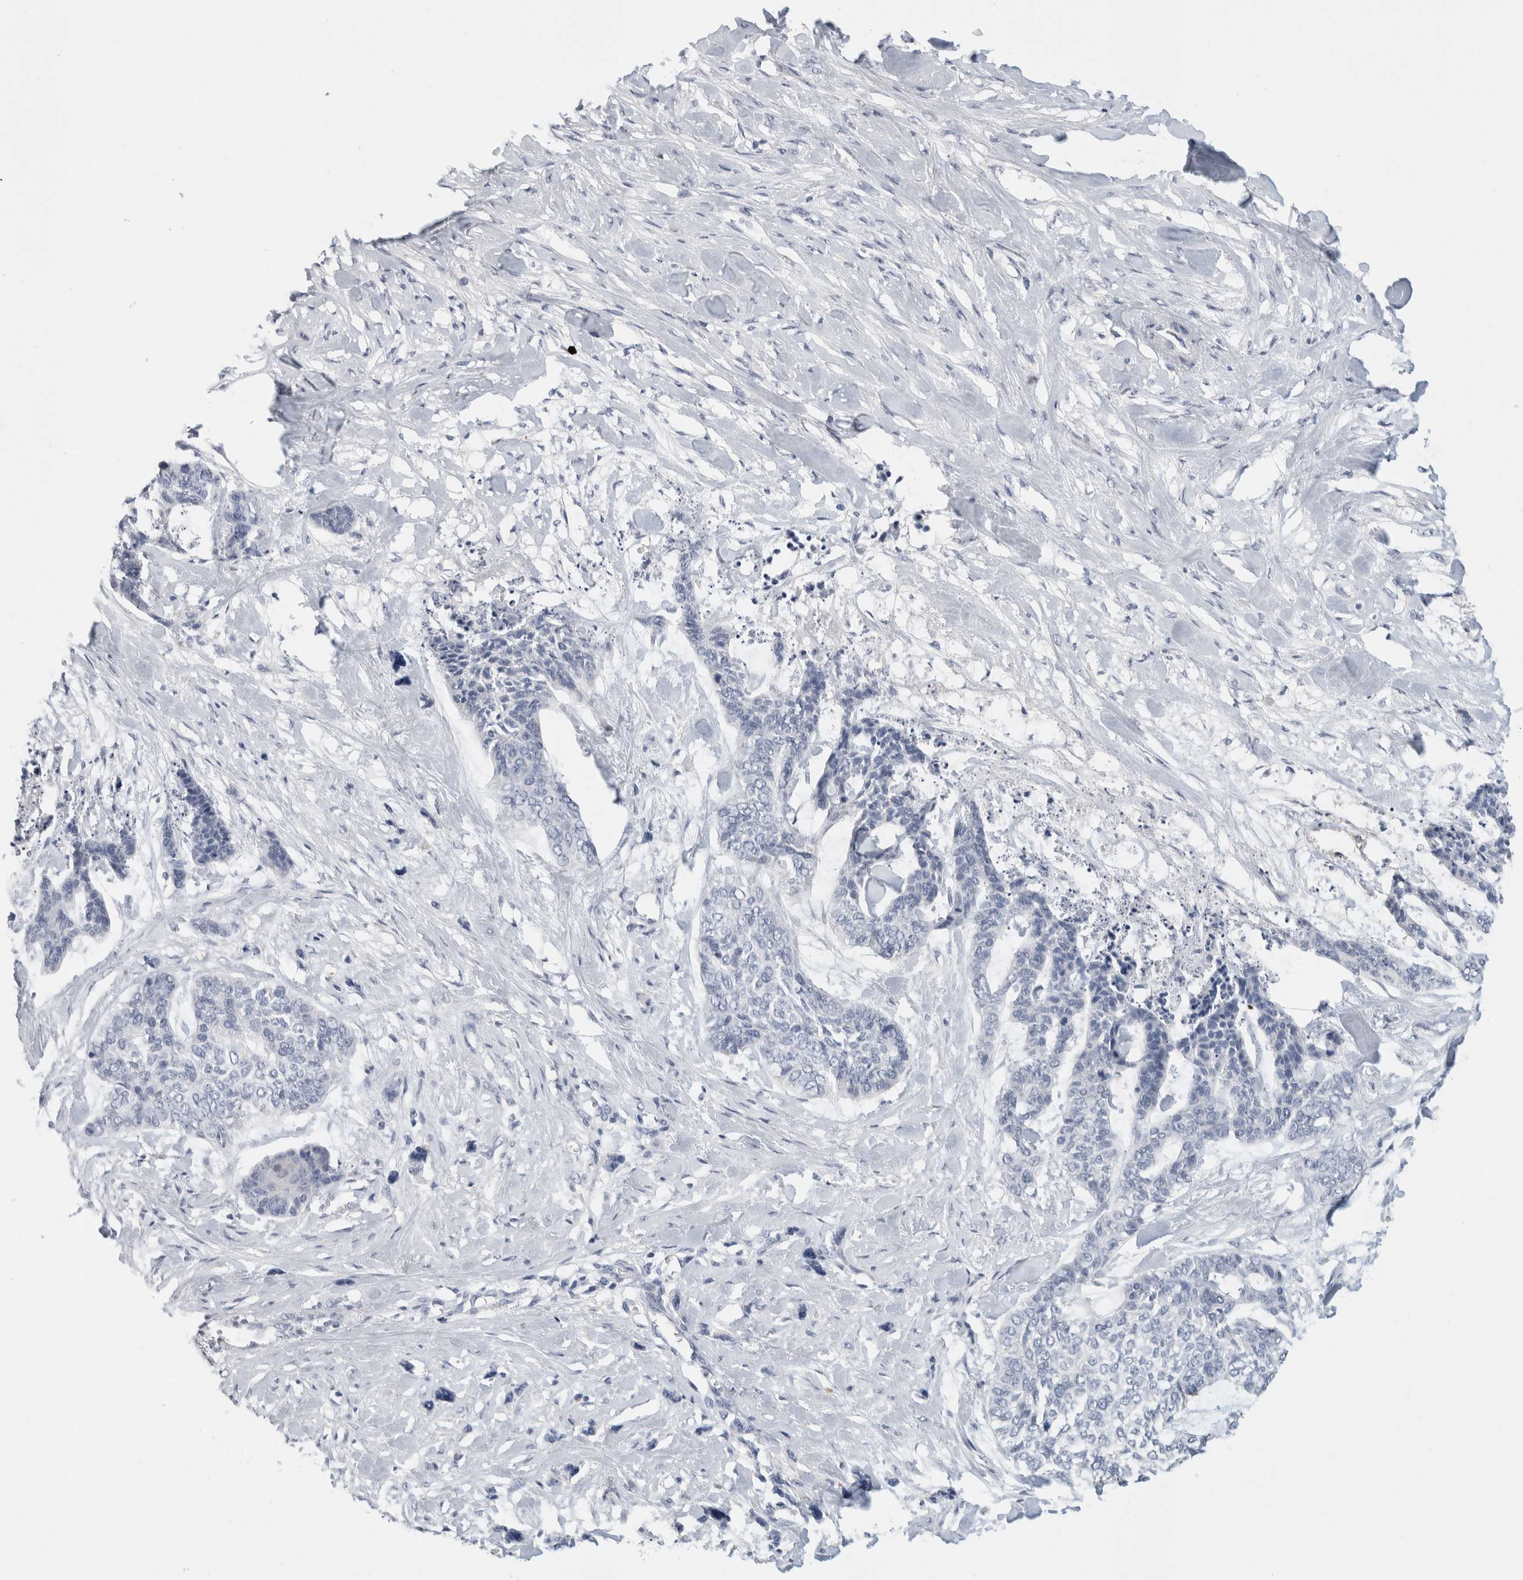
{"staining": {"intensity": "negative", "quantity": "none", "location": "none"}, "tissue": "skin cancer", "cell_type": "Tumor cells", "image_type": "cancer", "snomed": [{"axis": "morphology", "description": "Basal cell carcinoma"}, {"axis": "topography", "description": "Skin"}], "caption": "High power microscopy micrograph of an IHC image of basal cell carcinoma (skin), revealing no significant expression in tumor cells.", "gene": "BCAN", "patient": {"sex": "female", "age": 64}}